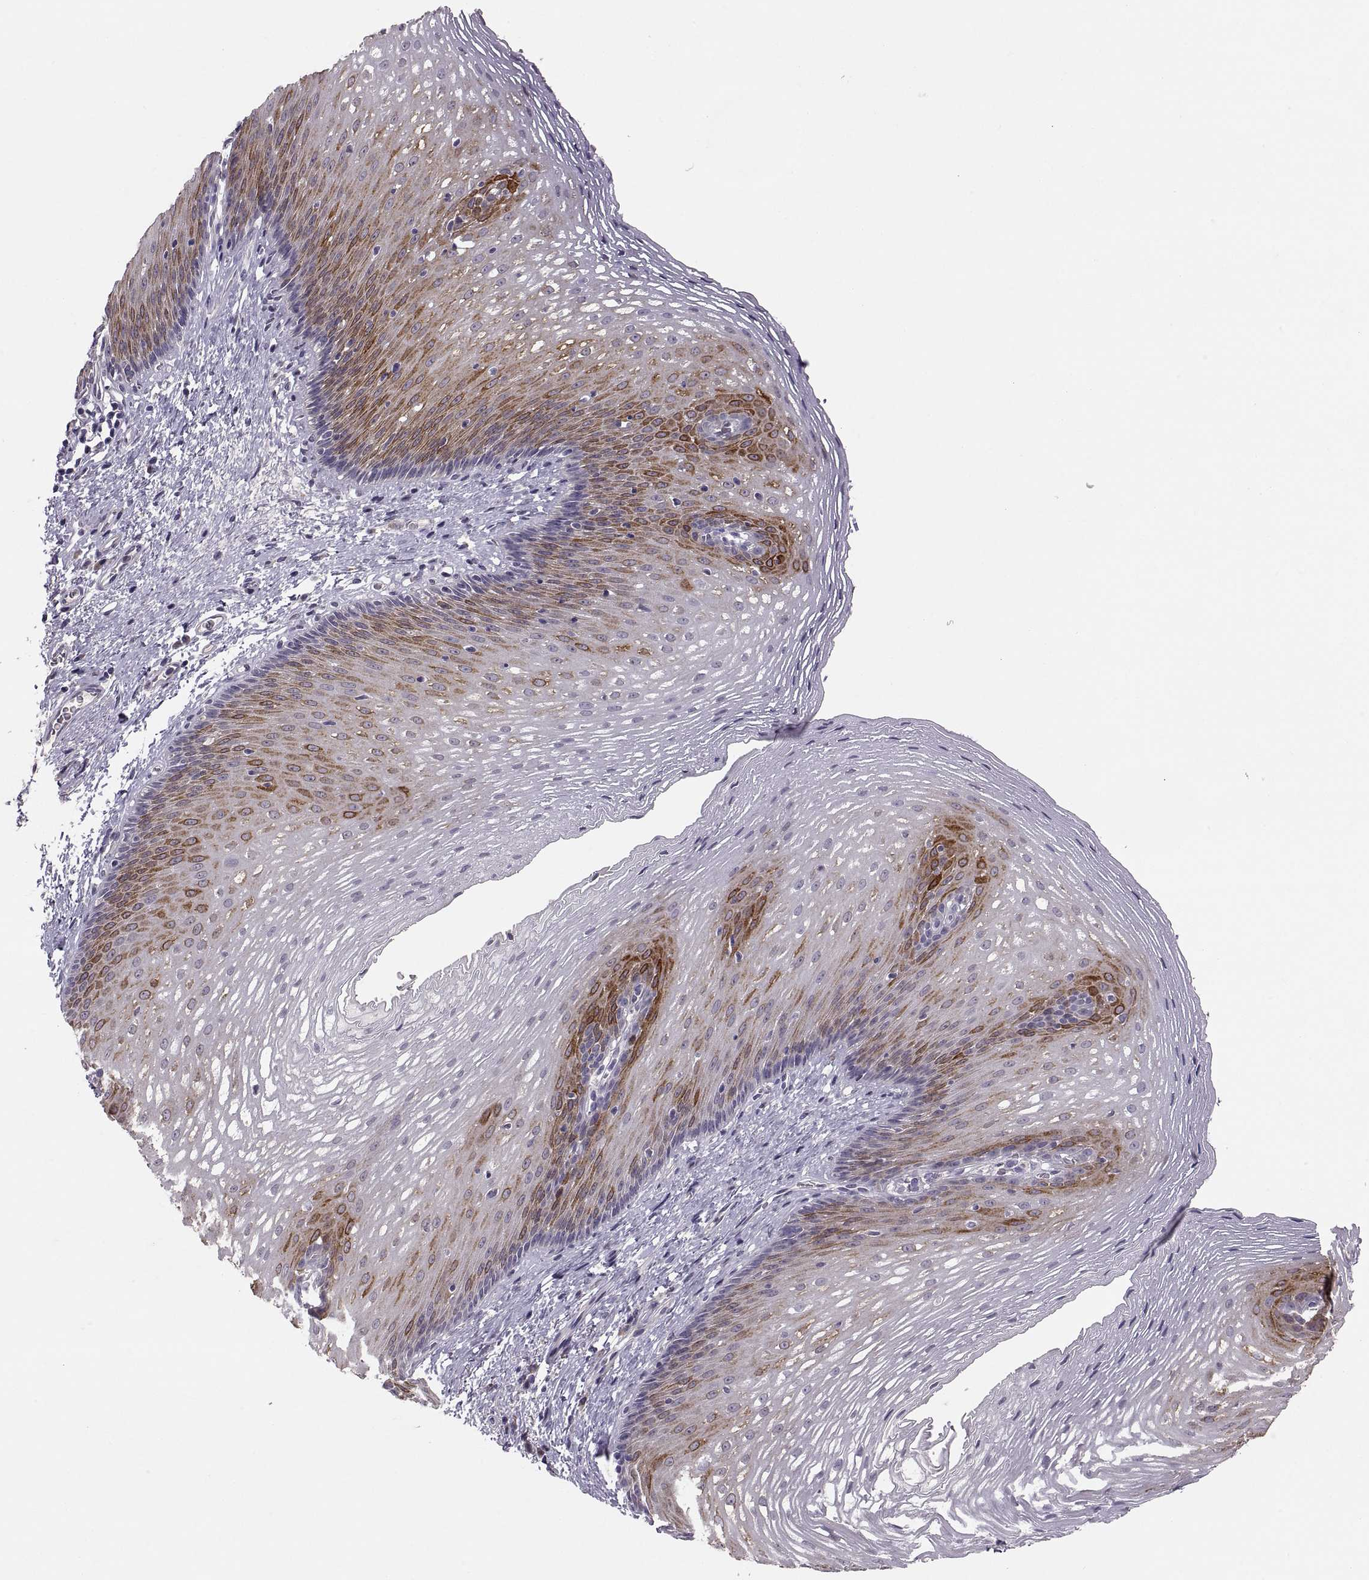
{"staining": {"intensity": "strong", "quantity": "<25%", "location": "cytoplasmic/membranous"}, "tissue": "esophagus", "cell_type": "Squamous epithelial cells", "image_type": "normal", "snomed": [{"axis": "morphology", "description": "Normal tissue, NOS"}, {"axis": "topography", "description": "Esophagus"}], "caption": "An image of esophagus stained for a protein reveals strong cytoplasmic/membranous brown staining in squamous epithelial cells.", "gene": "HMGCR", "patient": {"sex": "male", "age": 76}}